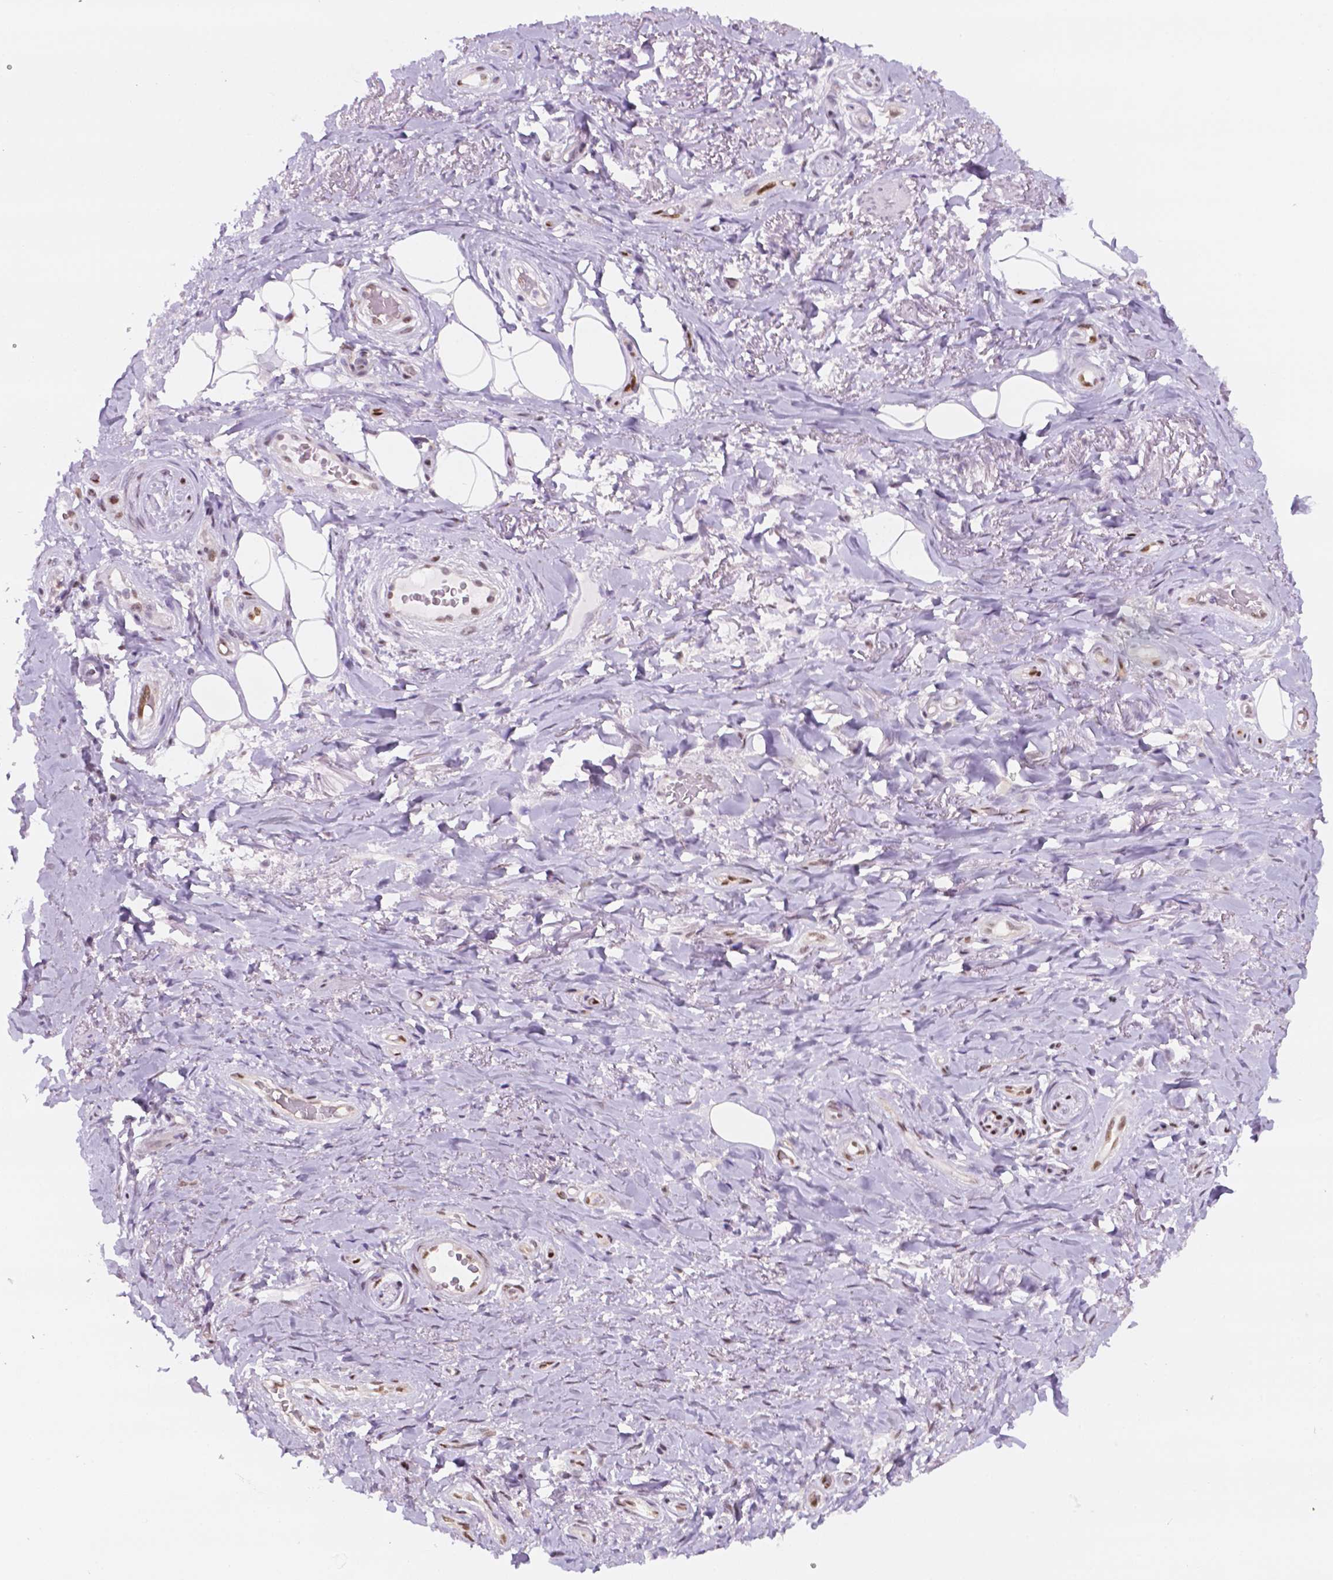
{"staining": {"intensity": "negative", "quantity": "none", "location": "none"}, "tissue": "adipose tissue", "cell_type": "Adipocytes", "image_type": "normal", "snomed": [{"axis": "morphology", "description": "Normal tissue, NOS"}, {"axis": "topography", "description": "Anal"}, {"axis": "topography", "description": "Peripheral nerve tissue"}], "caption": "There is no significant expression in adipocytes of adipose tissue. (DAB (3,3'-diaminobenzidine) IHC with hematoxylin counter stain).", "gene": "ERF", "patient": {"sex": "male", "age": 53}}